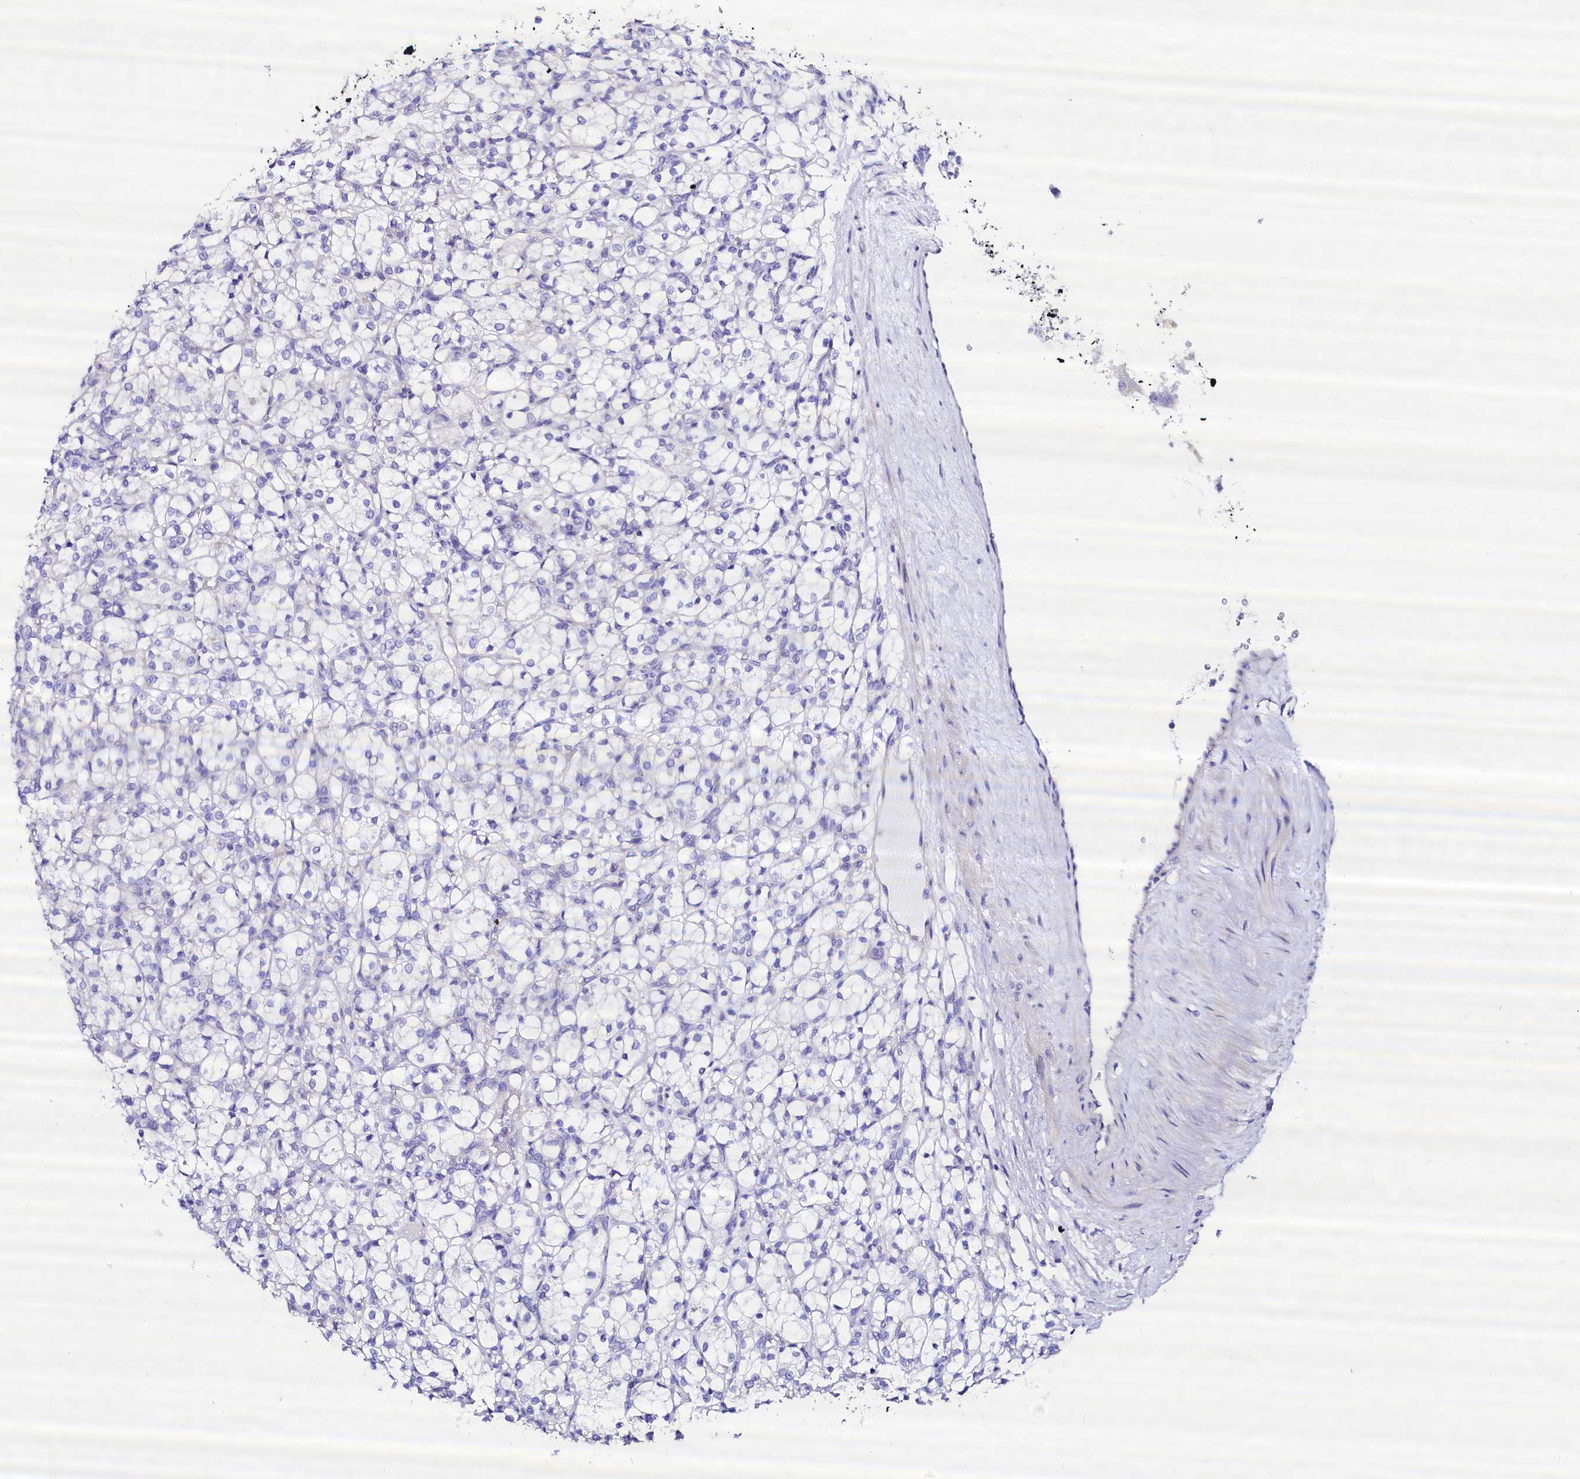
{"staining": {"intensity": "negative", "quantity": "none", "location": "none"}, "tissue": "renal cancer", "cell_type": "Tumor cells", "image_type": "cancer", "snomed": [{"axis": "morphology", "description": "Adenocarcinoma, NOS"}, {"axis": "topography", "description": "Kidney"}], "caption": "High magnification brightfield microscopy of adenocarcinoma (renal) stained with DAB (3,3'-diaminobenzidine) (brown) and counterstained with hematoxylin (blue): tumor cells show no significant expression.", "gene": "RBP3", "patient": {"sex": "female", "age": 69}}